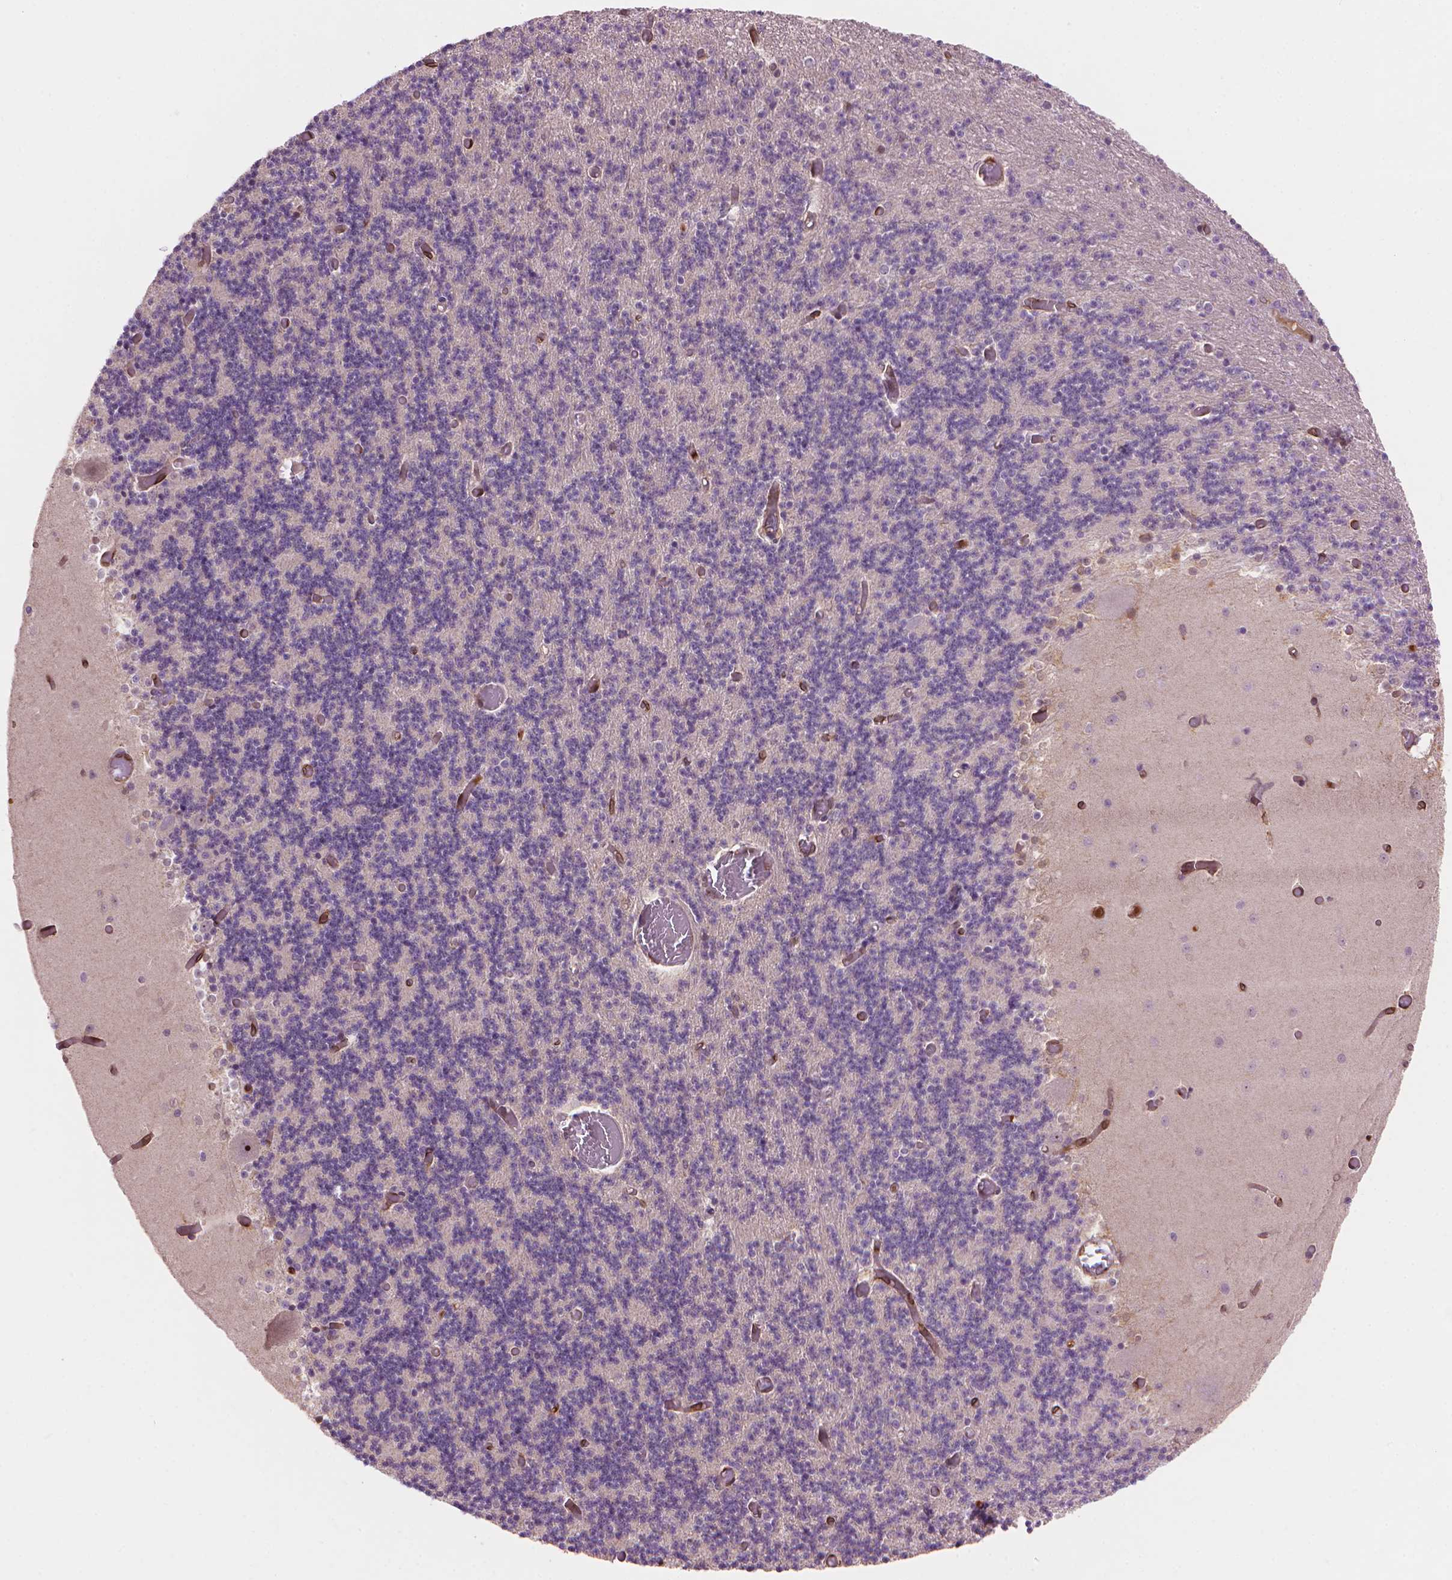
{"staining": {"intensity": "negative", "quantity": "none", "location": "none"}, "tissue": "cerebellum", "cell_type": "Cells in granular layer", "image_type": "normal", "snomed": [{"axis": "morphology", "description": "Normal tissue, NOS"}, {"axis": "topography", "description": "Cerebellum"}], "caption": "The immunohistochemistry micrograph has no significant positivity in cells in granular layer of cerebellum.", "gene": "SMC2", "patient": {"sex": "female", "age": 28}}